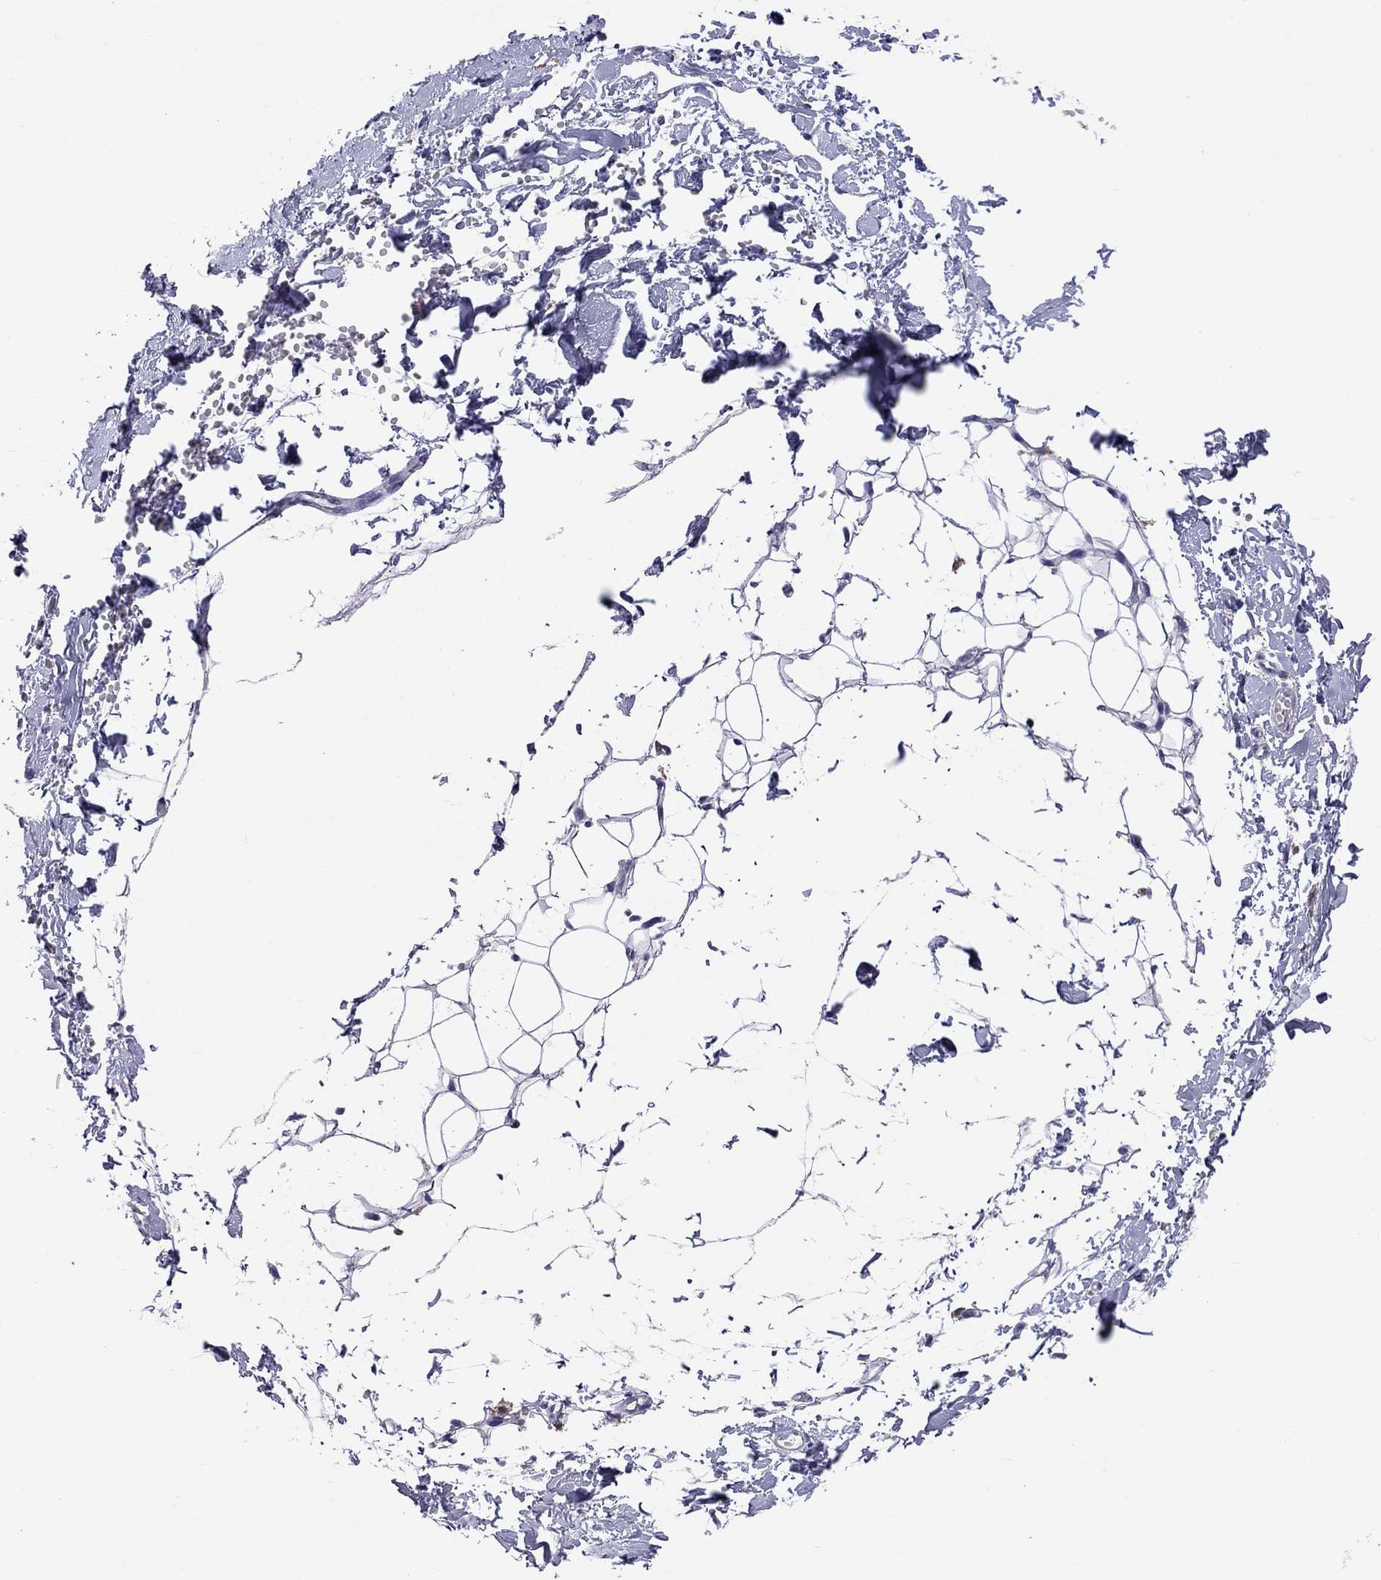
{"staining": {"intensity": "negative", "quantity": "none", "location": "none"}, "tissue": "breast", "cell_type": "Adipocytes", "image_type": "normal", "snomed": [{"axis": "morphology", "description": "Normal tissue, NOS"}, {"axis": "topography", "description": "Breast"}], "caption": "This is an immunohistochemistry (IHC) image of benign human breast. There is no expression in adipocytes.", "gene": "PPP1R3A", "patient": {"sex": "female", "age": 37}}